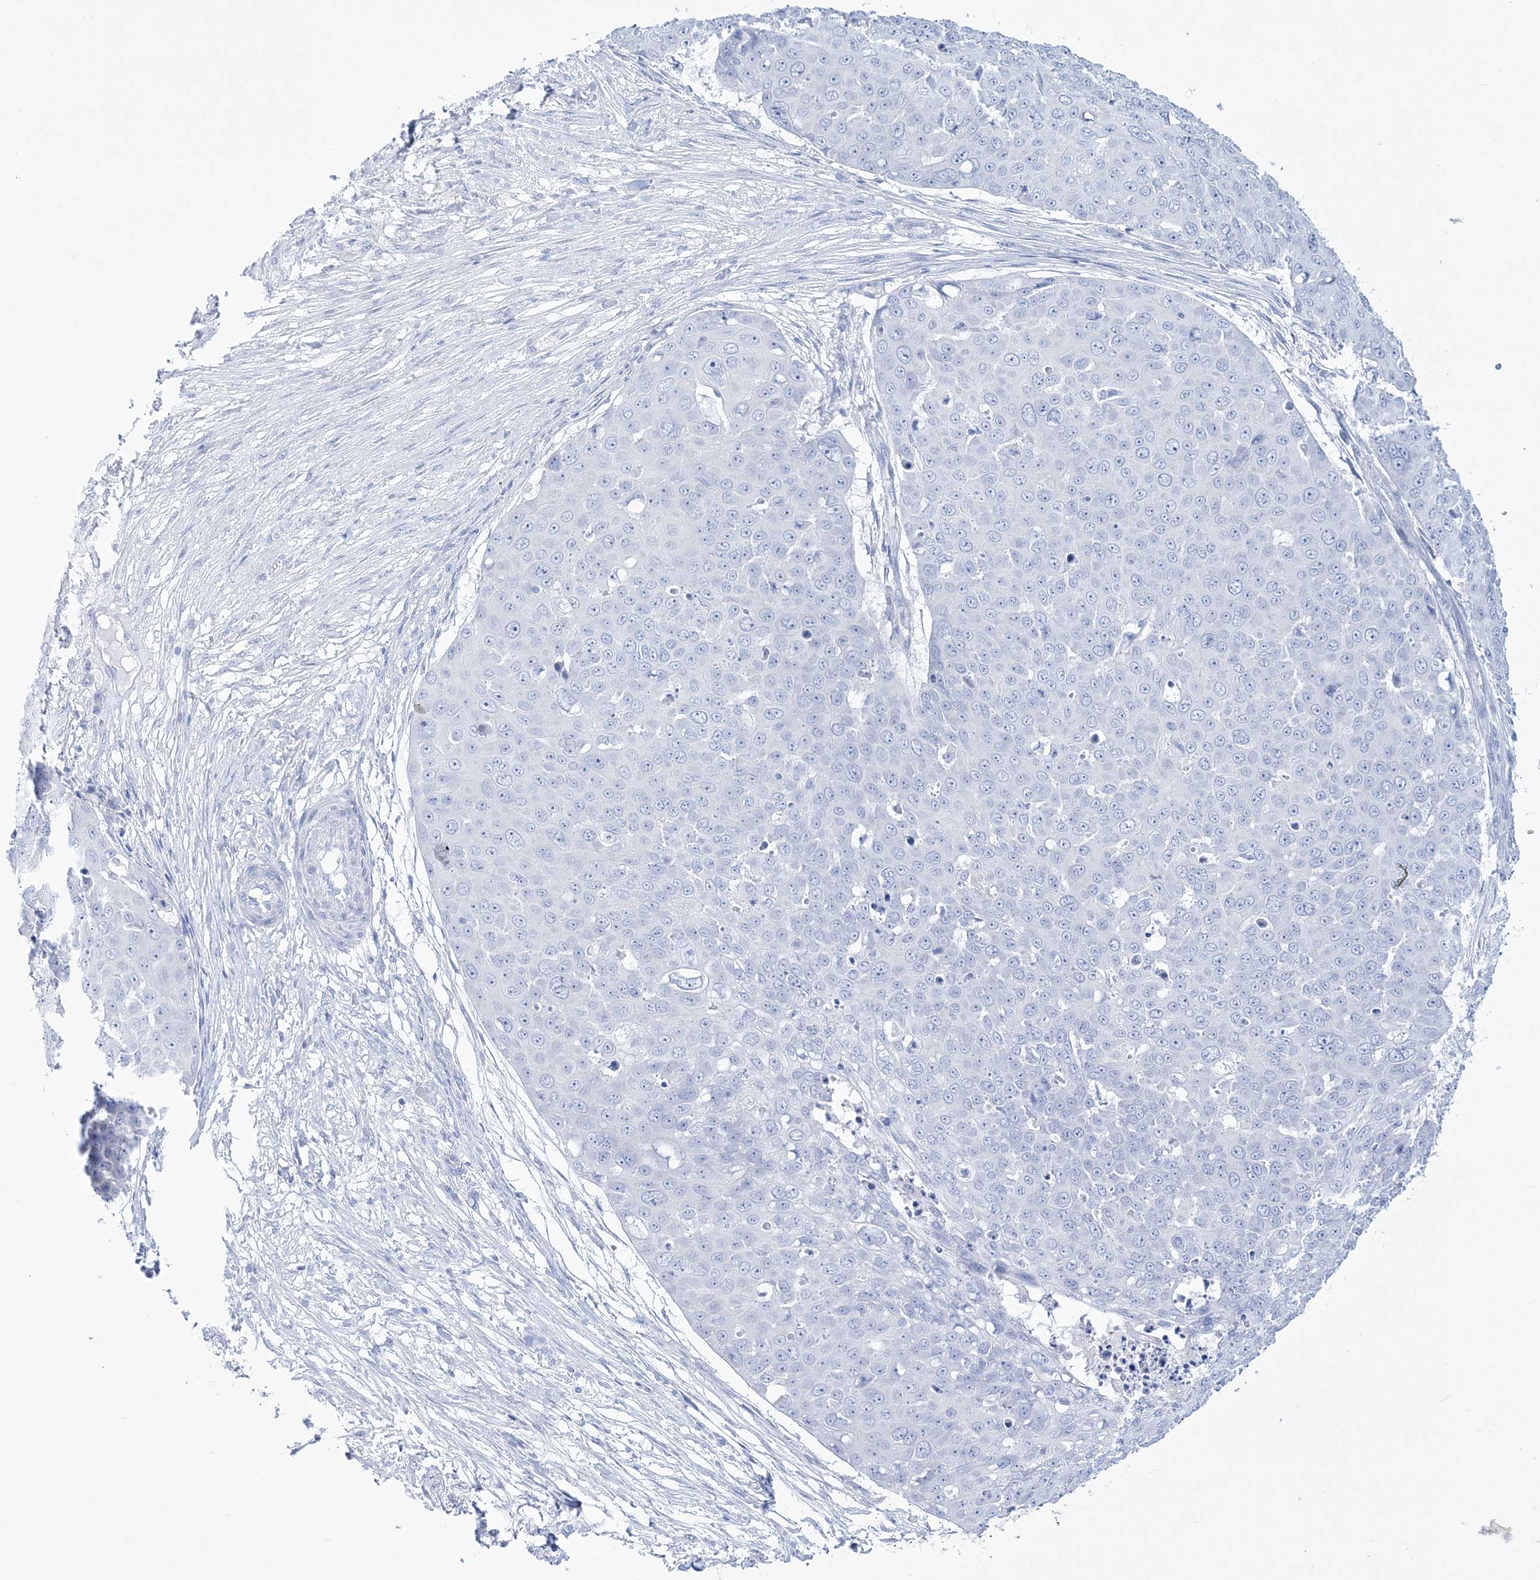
{"staining": {"intensity": "negative", "quantity": "none", "location": "none"}, "tissue": "skin cancer", "cell_type": "Tumor cells", "image_type": "cancer", "snomed": [{"axis": "morphology", "description": "Squamous cell carcinoma, NOS"}, {"axis": "topography", "description": "Skin"}], "caption": "High magnification brightfield microscopy of skin cancer stained with DAB (brown) and counterstained with hematoxylin (blue): tumor cells show no significant positivity. (Immunohistochemistry (ihc), brightfield microscopy, high magnification).", "gene": "RBP2", "patient": {"sex": "male", "age": 71}}